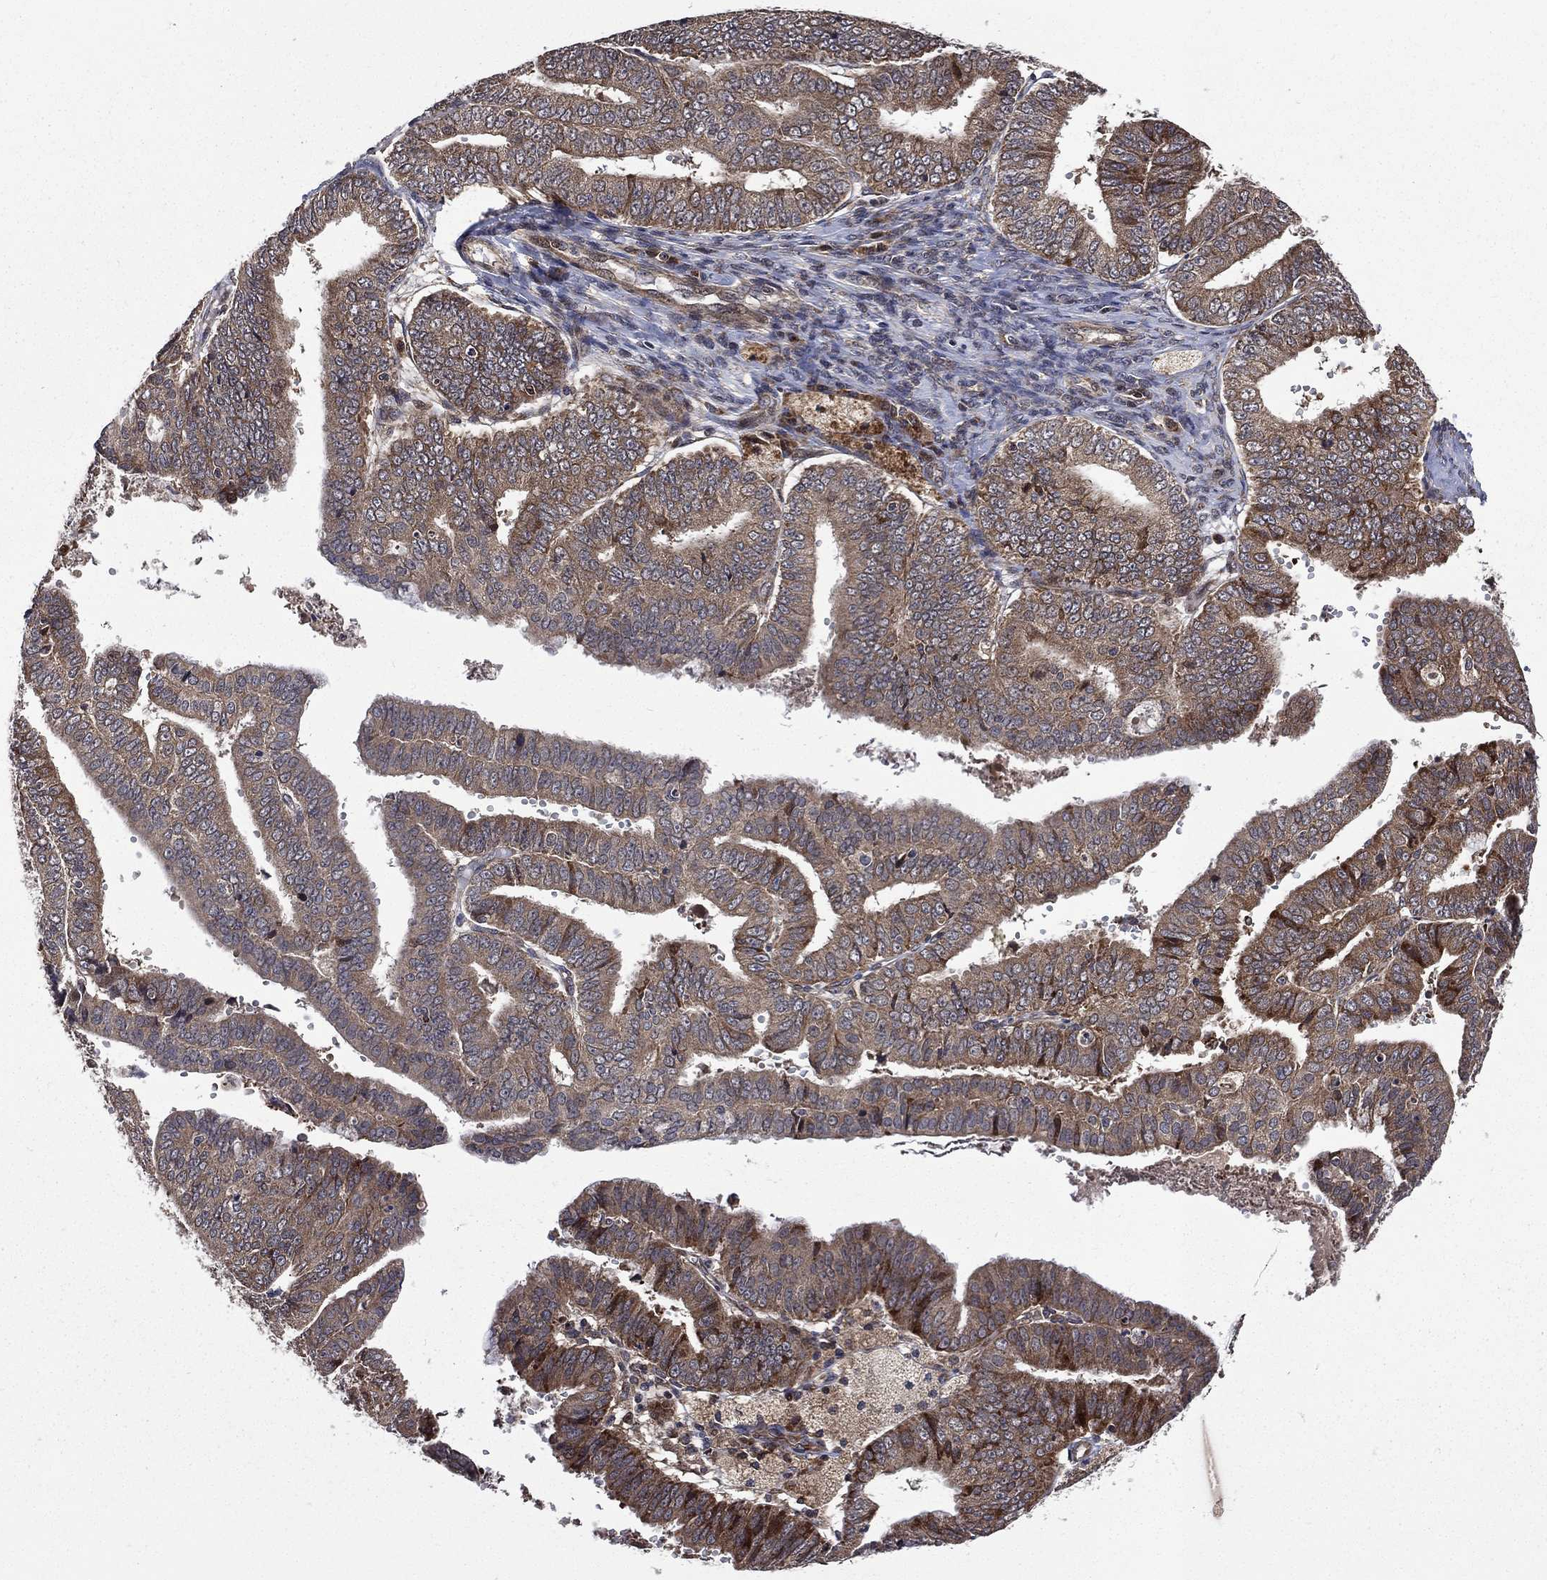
{"staining": {"intensity": "strong", "quantity": "25%-75%", "location": "cytoplasmic/membranous"}, "tissue": "endometrial cancer", "cell_type": "Tumor cells", "image_type": "cancer", "snomed": [{"axis": "morphology", "description": "Adenocarcinoma, NOS"}, {"axis": "topography", "description": "Endometrium"}], "caption": "A brown stain highlights strong cytoplasmic/membranous staining of a protein in human endometrial cancer (adenocarcinoma) tumor cells.", "gene": "RAB11FIP4", "patient": {"sex": "female", "age": 63}}